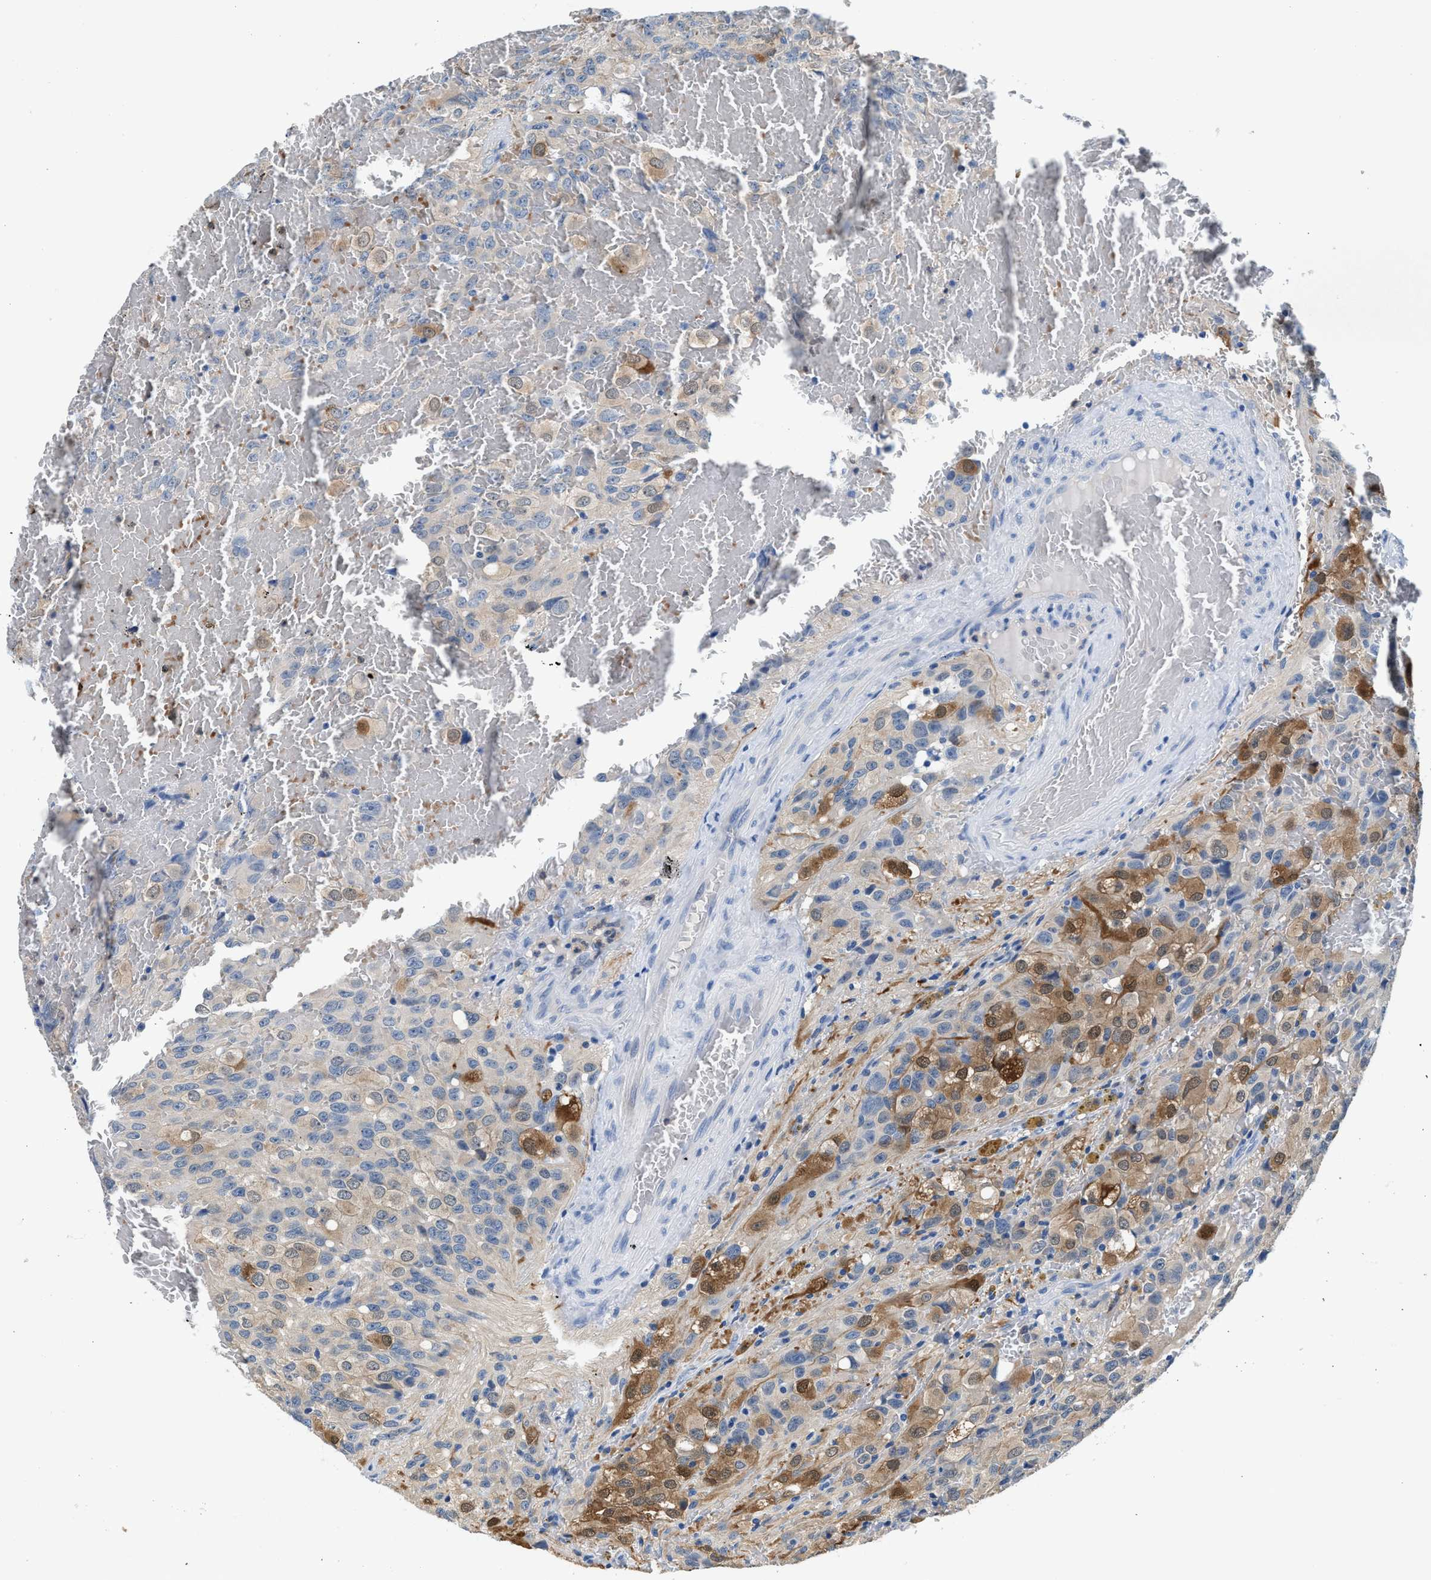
{"staining": {"intensity": "moderate", "quantity": "<25%", "location": "cytoplasmic/membranous,nuclear"}, "tissue": "glioma", "cell_type": "Tumor cells", "image_type": "cancer", "snomed": [{"axis": "morphology", "description": "Glioma, malignant, High grade"}, {"axis": "topography", "description": "Brain"}], "caption": "A micrograph of malignant high-grade glioma stained for a protein exhibits moderate cytoplasmic/membranous and nuclear brown staining in tumor cells. The staining was performed using DAB, with brown indicating positive protein expression. Nuclei are stained blue with hematoxylin.", "gene": "FADS6", "patient": {"sex": "male", "age": 32}}